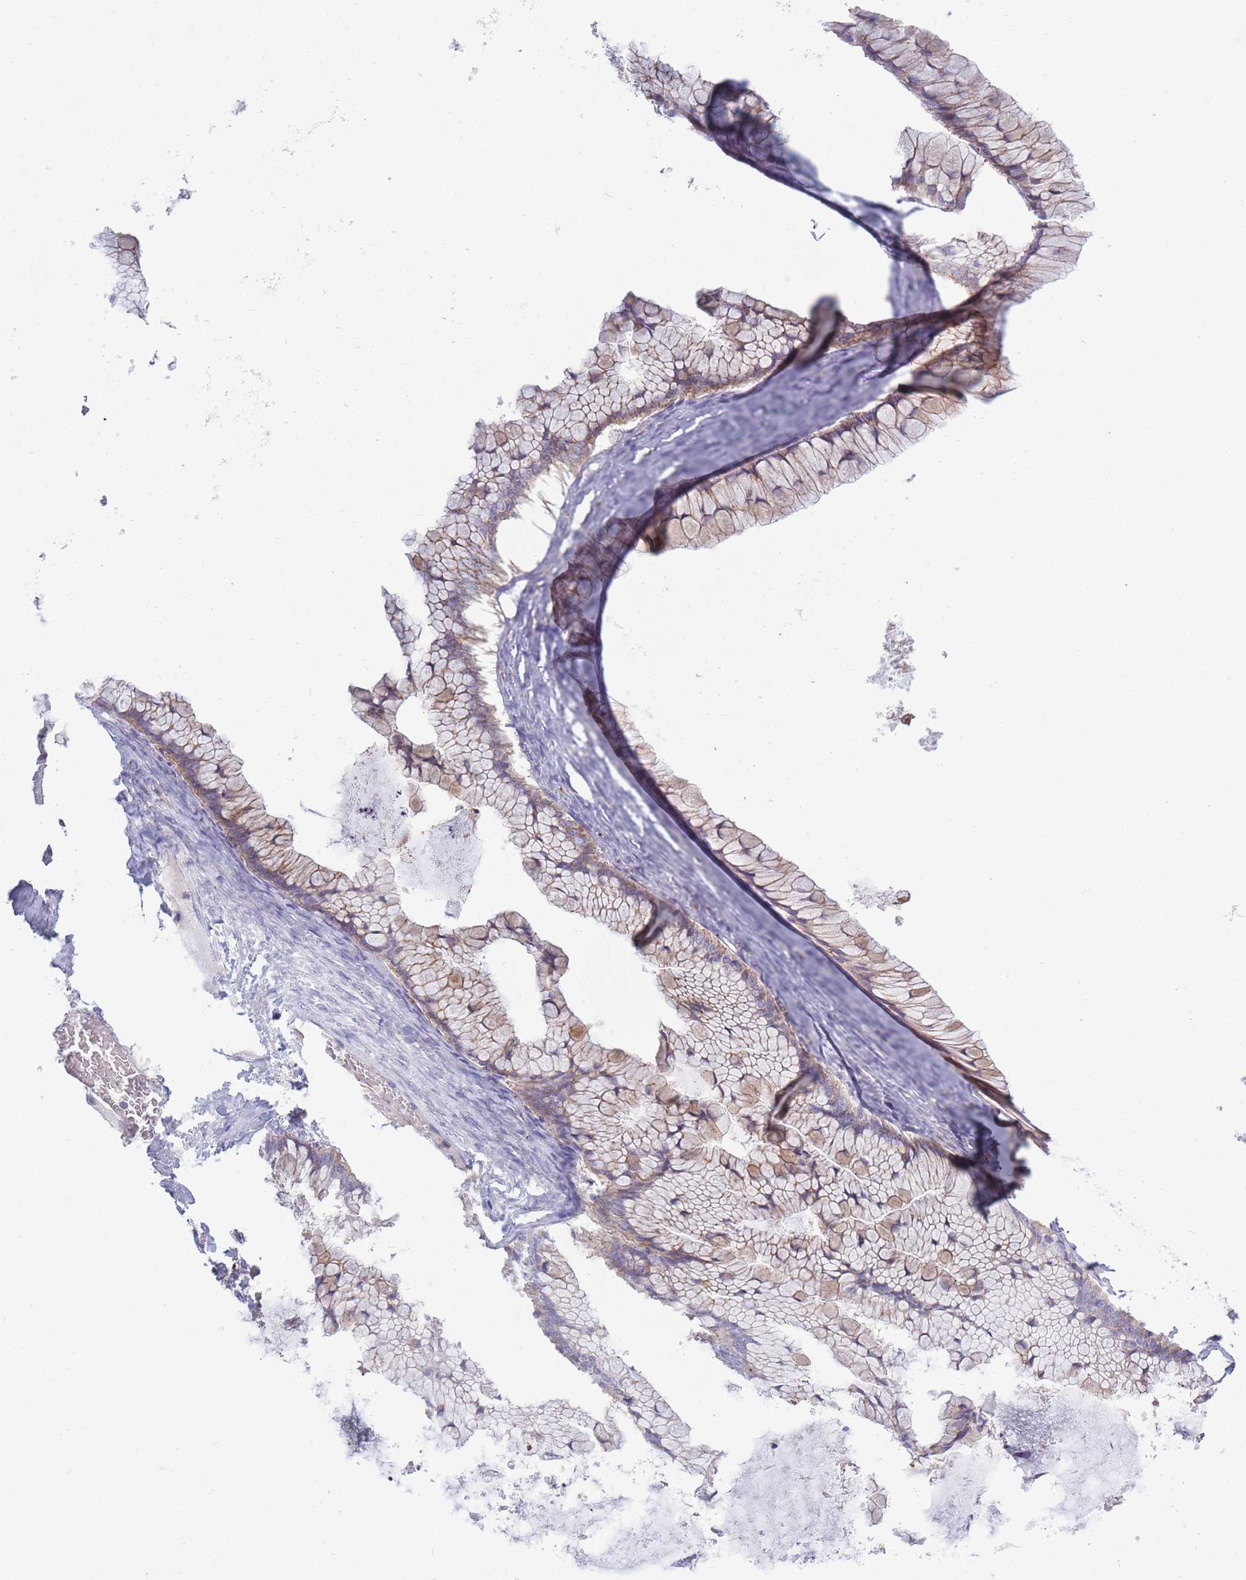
{"staining": {"intensity": "moderate", "quantity": "25%-75%", "location": "cytoplasmic/membranous"}, "tissue": "ovarian cancer", "cell_type": "Tumor cells", "image_type": "cancer", "snomed": [{"axis": "morphology", "description": "Cystadenocarcinoma, mucinous, NOS"}, {"axis": "topography", "description": "Ovary"}], "caption": "Immunohistochemistry (IHC) photomicrograph of neoplastic tissue: human ovarian cancer (mucinous cystadenocarcinoma) stained using immunohistochemistry shows medium levels of moderate protein expression localized specifically in the cytoplasmic/membranous of tumor cells, appearing as a cytoplasmic/membranous brown color.", "gene": "TRIM61", "patient": {"sex": "female", "age": 35}}